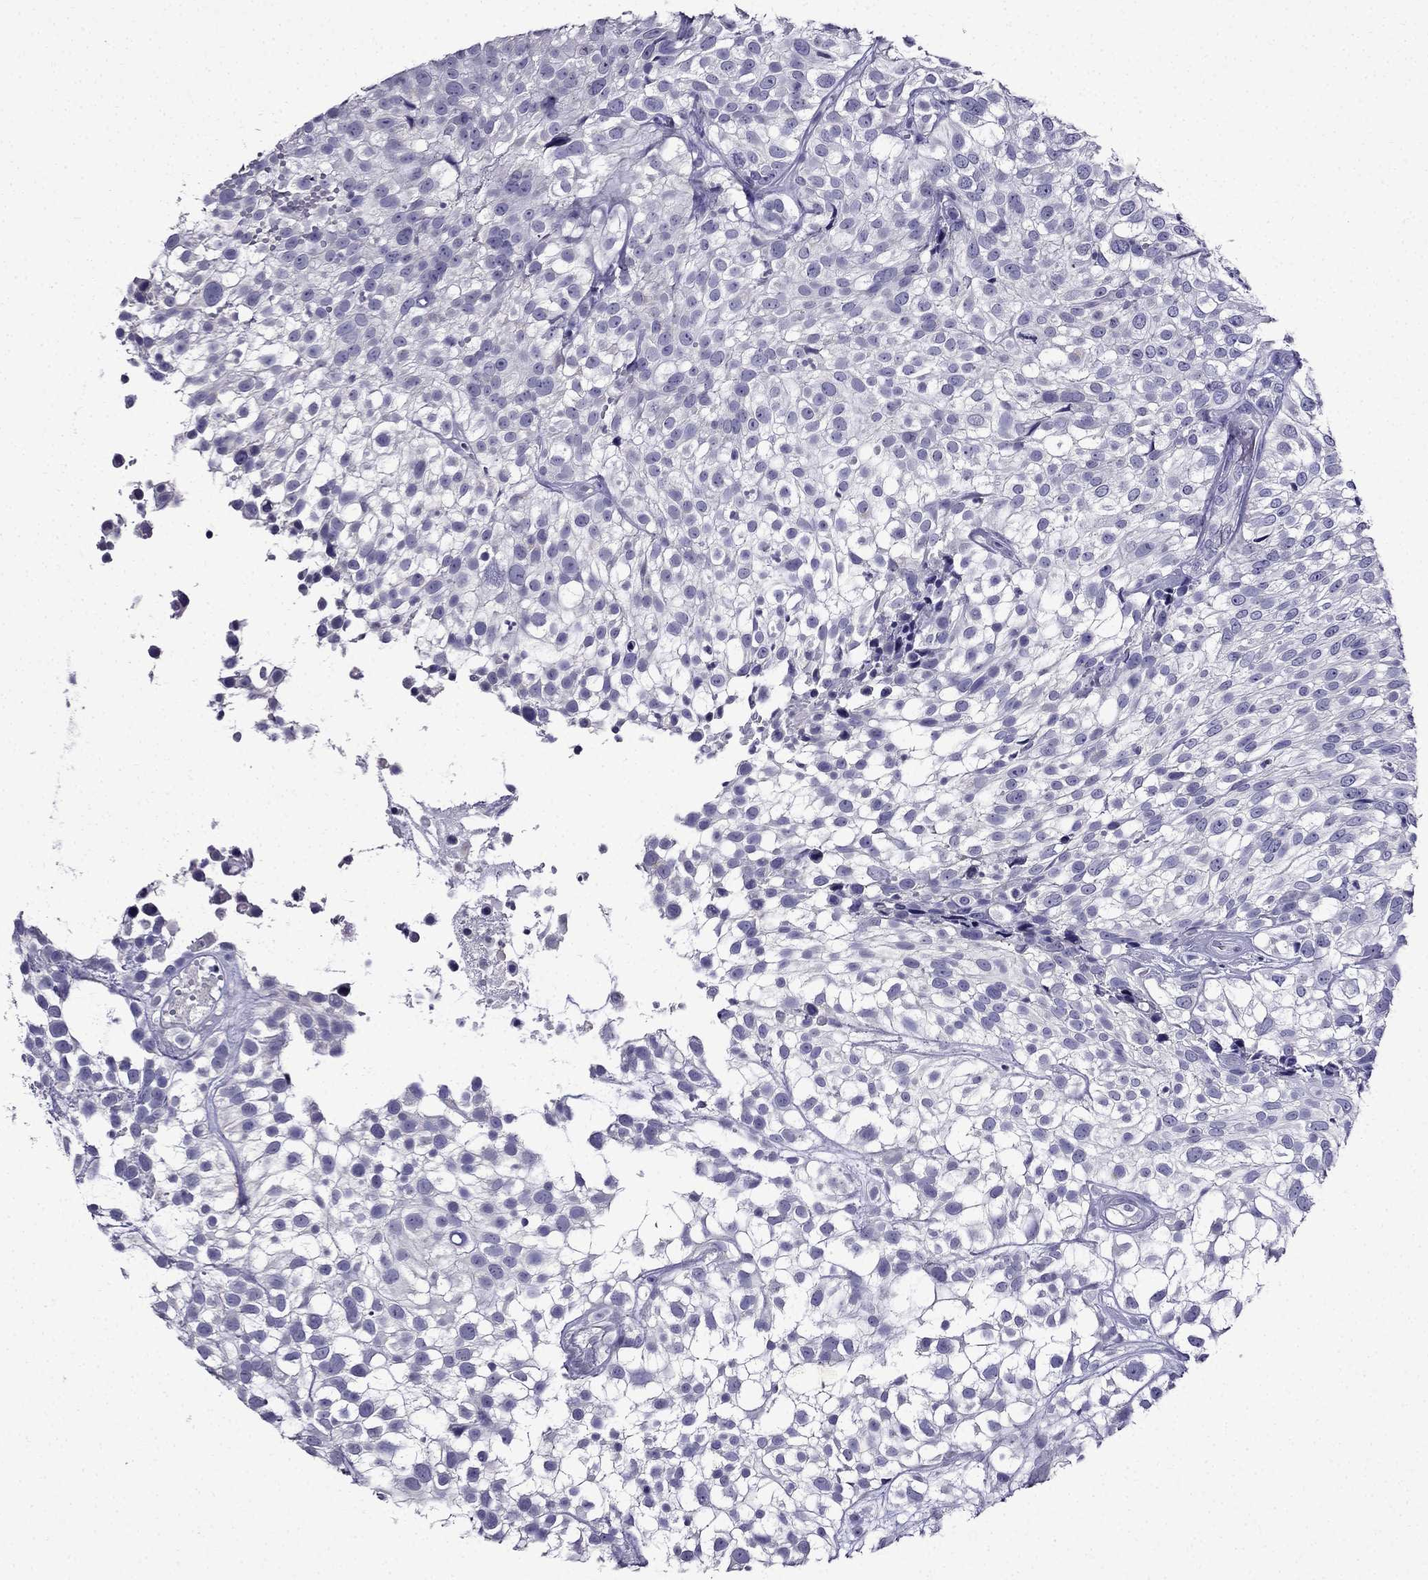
{"staining": {"intensity": "negative", "quantity": "none", "location": "none"}, "tissue": "urothelial cancer", "cell_type": "Tumor cells", "image_type": "cancer", "snomed": [{"axis": "morphology", "description": "Urothelial carcinoma, High grade"}, {"axis": "topography", "description": "Urinary bladder"}], "caption": "Image shows no protein staining in tumor cells of urothelial cancer tissue.", "gene": "DNAH17", "patient": {"sex": "male", "age": 56}}